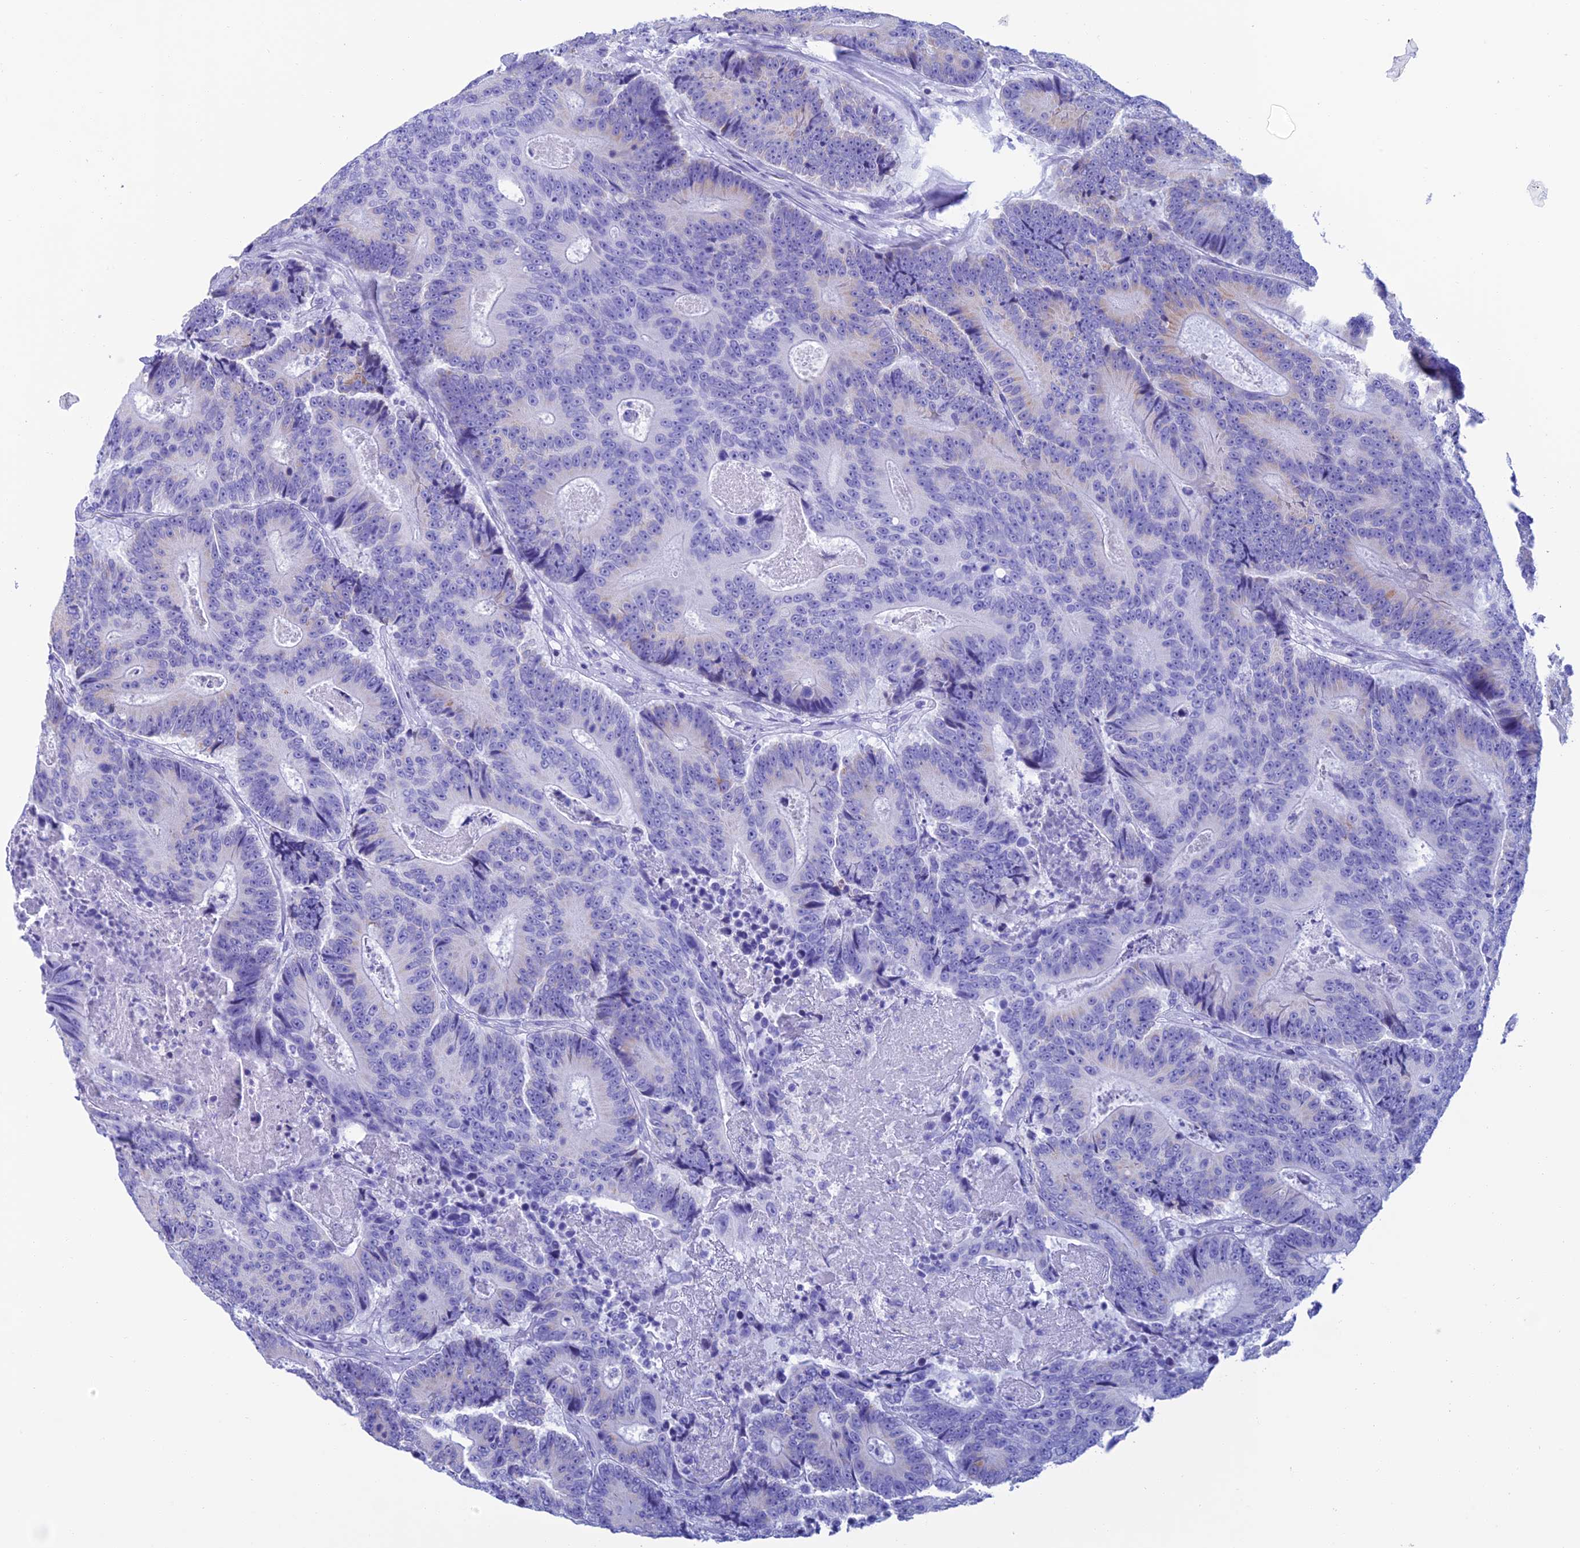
{"staining": {"intensity": "negative", "quantity": "none", "location": "none"}, "tissue": "colorectal cancer", "cell_type": "Tumor cells", "image_type": "cancer", "snomed": [{"axis": "morphology", "description": "Adenocarcinoma, NOS"}, {"axis": "topography", "description": "Colon"}], "caption": "A photomicrograph of colorectal cancer stained for a protein displays no brown staining in tumor cells.", "gene": "NXPE4", "patient": {"sex": "male", "age": 83}}